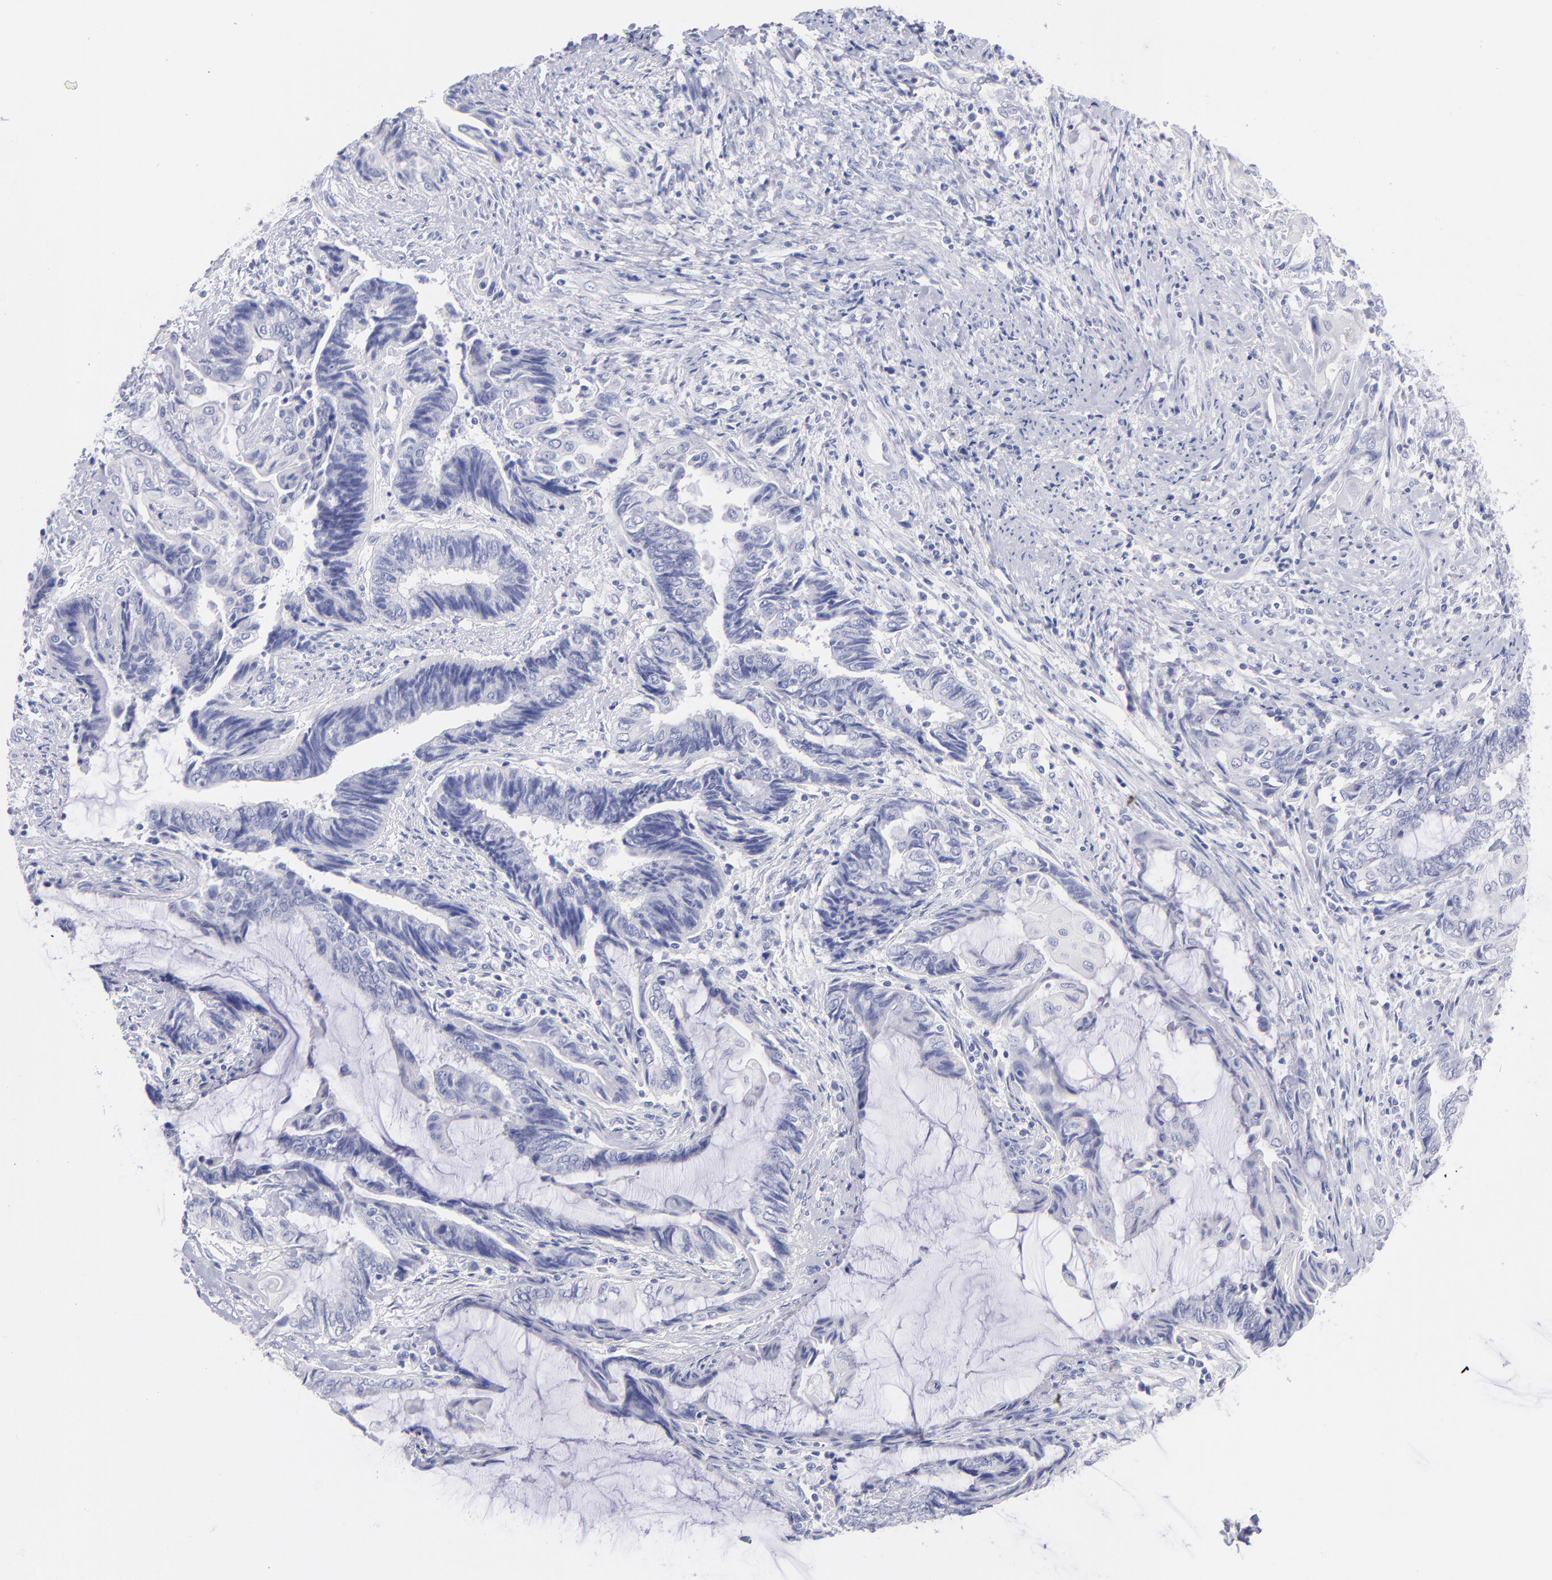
{"staining": {"intensity": "negative", "quantity": "none", "location": "none"}, "tissue": "endometrial cancer", "cell_type": "Tumor cells", "image_type": "cancer", "snomed": [{"axis": "morphology", "description": "Adenocarcinoma, NOS"}, {"axis": "topography", "description": "Uterus"}, {"axis": "topography", "description": "Endometrium"}], "caption": "Human adenocarcinoma (endometrial) stained for a protein using immunohistochemistry displays no positivity in tumor cells.", "gene": "SCGN", "patient": {"sex": "female", "age": 70}}